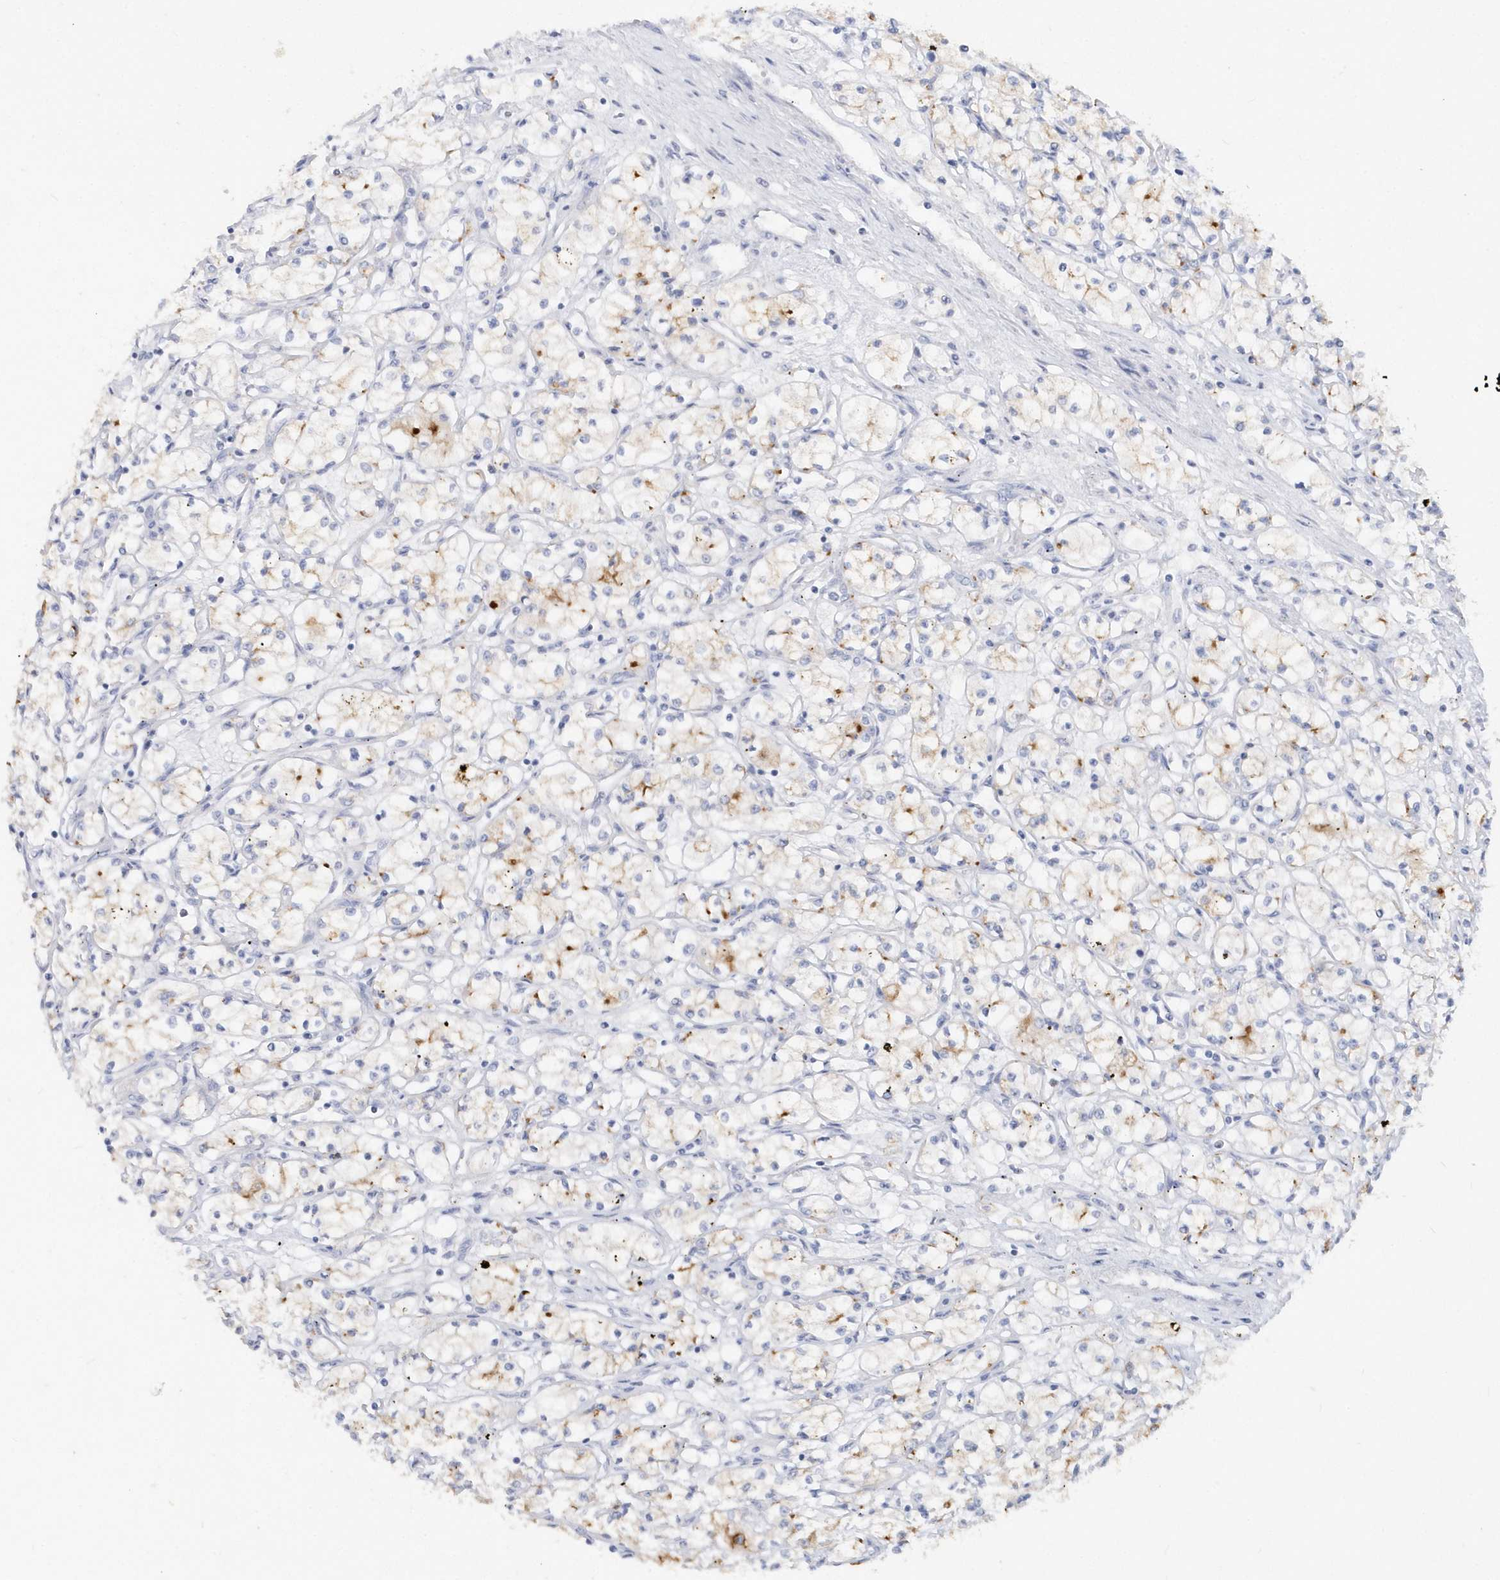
{"staining": {"intensity": "moderate", "quantity": "<25%", "location": "cytoplasmic/membranous"}, "tissue": "renal cancer", "cell_type": "Tumor cells", "image_type": "cancer", "snomed": [{"axis": "morphology", "description": "Adenocarcinoma, NOS"}, {"axis": "topography", "description": "Kidney"}], "caption": "Protein expression analysis of adenocarcinoma (renal) demonstrates moderate cytoplasmic/membranous positivity in about <25% of tumor cells.", "gene": "RPE", "patient": {"sex": "male", "age": 59}}